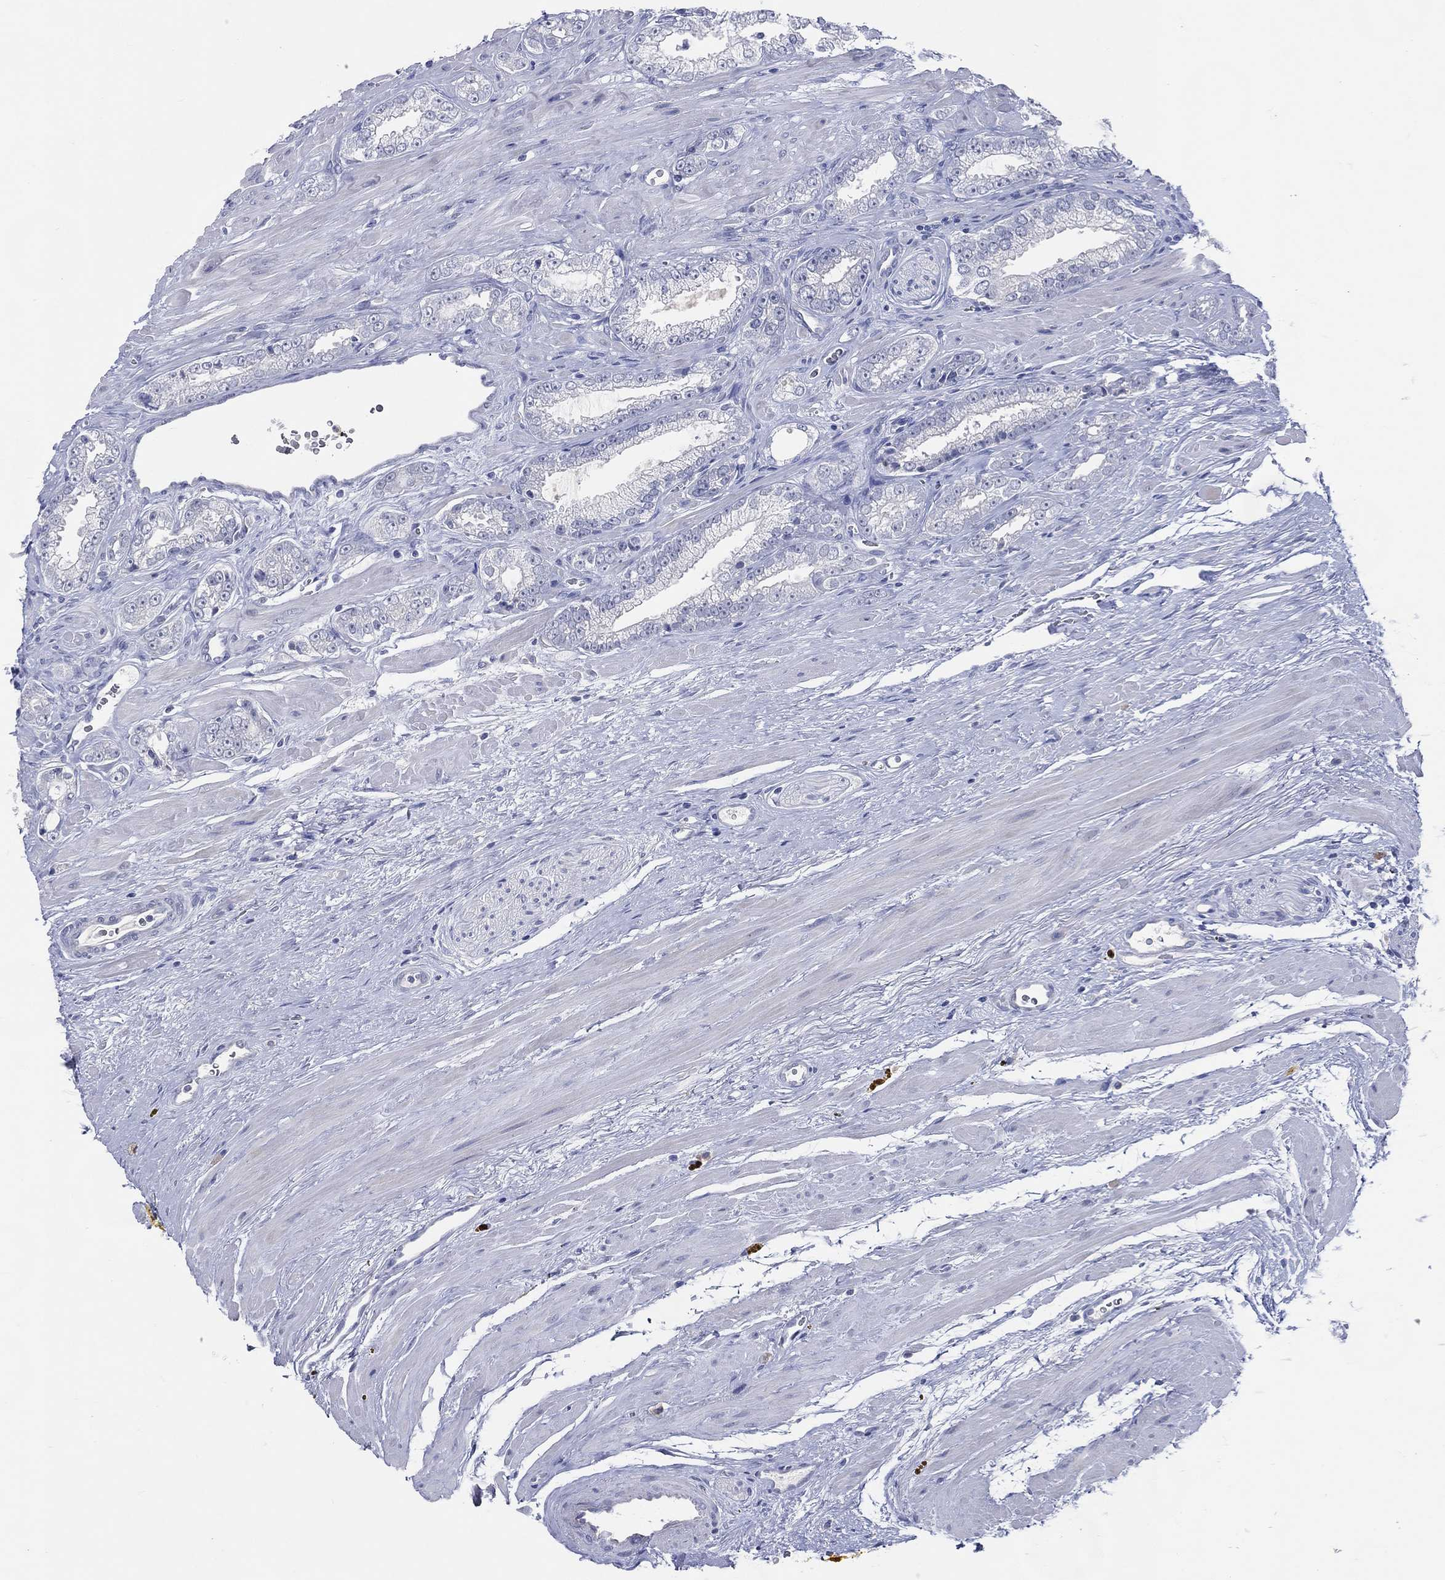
{"staining": {"intensity": "negative", "quantity": "none", "location": "none"}, "tissue": "prostate cancer", "cell_type": "Tumor cells", "image_type": "cancer", "snomed": [{"axis": "morphology", "description": "Adenocarcinoma, NOS"}, {"axis": "topography", "description": "Prostate"}], "caption": "Prostate cancer (adenocarcinoma) was stained to show a protein in brown. There is no significant positivity in tumor cells.", "gene": "DNAH6", "patient": {"sex": "male", "age": 67}}